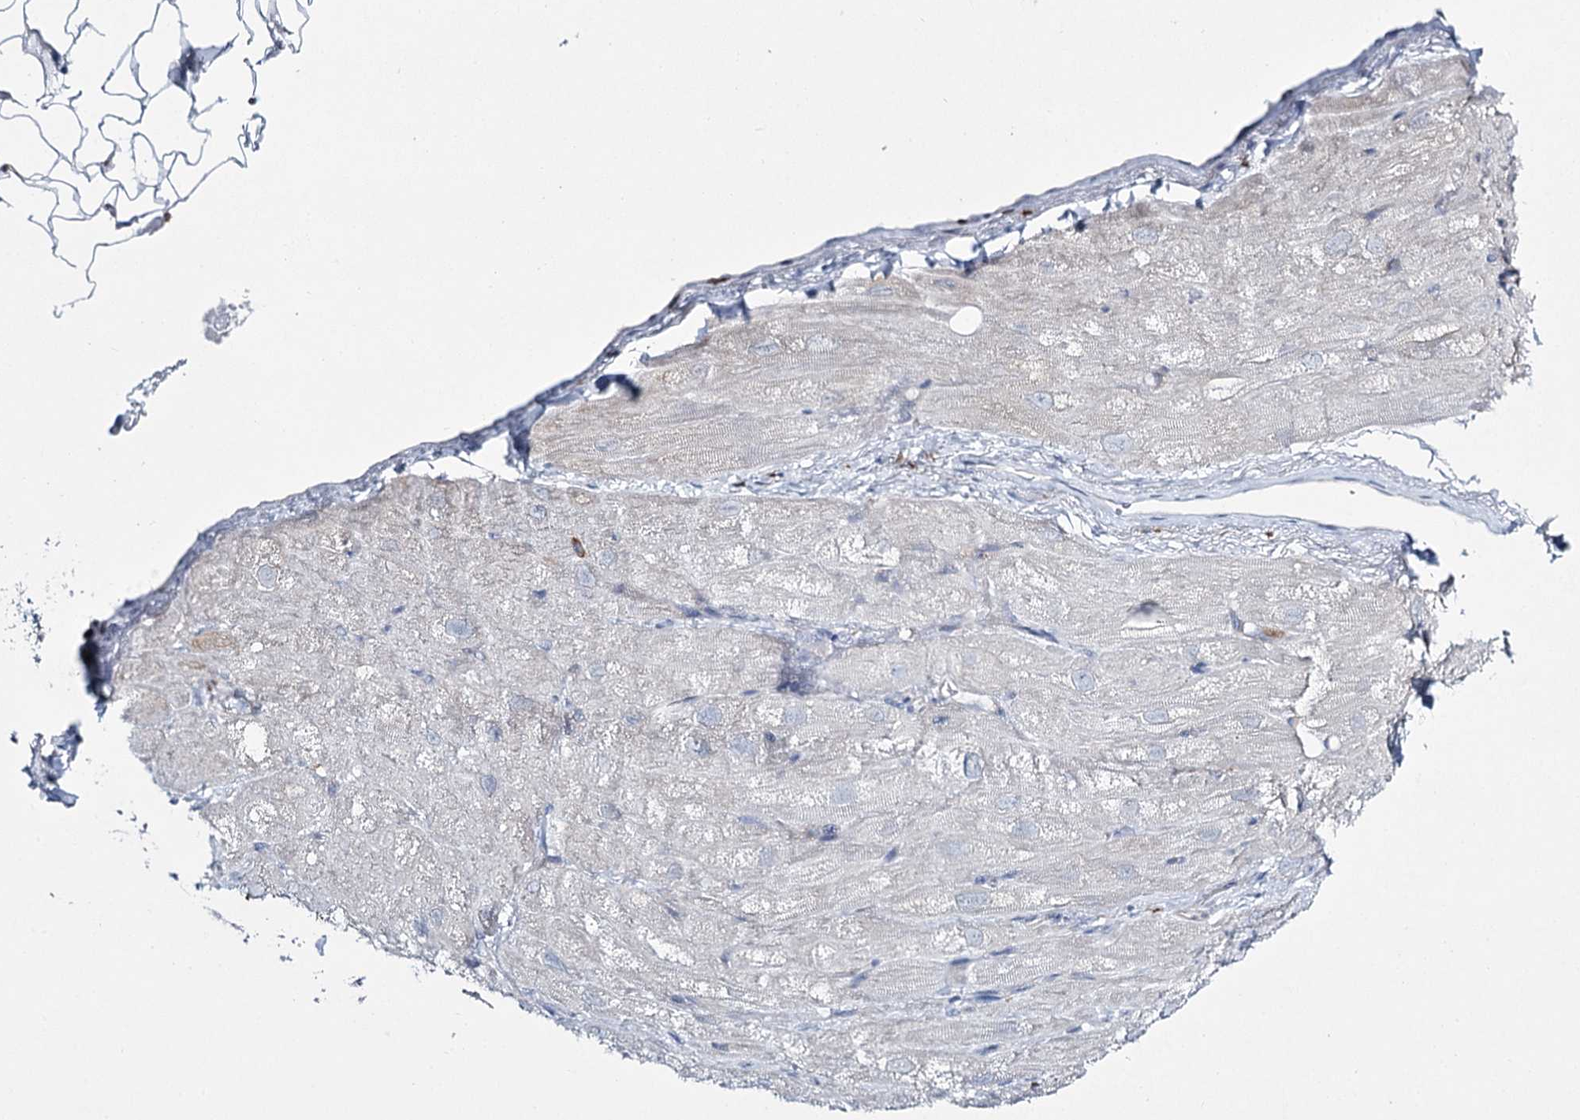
{"staining": {"intensity": "negative", "quantity": "none", "location": "none"}, "tissue": "heart muscle", "cell_type": "Cardiomyocytes", "image_type": "normal", "snomed": [{"axis": "morphology", "description": "Normal tissue, NOS"}, {"axis": "topography", "description": "Heart"}], "caption": "High power microscopy image of an IHC image of benign heart muscle, revealing no significant expression in cardiomyocytes. (Brightfield microscopy of DAB immunohistochemistry (IHC) at high magnification).", "gene": "CCDC88A", "patient": {"sex": "male", "age": 50}}